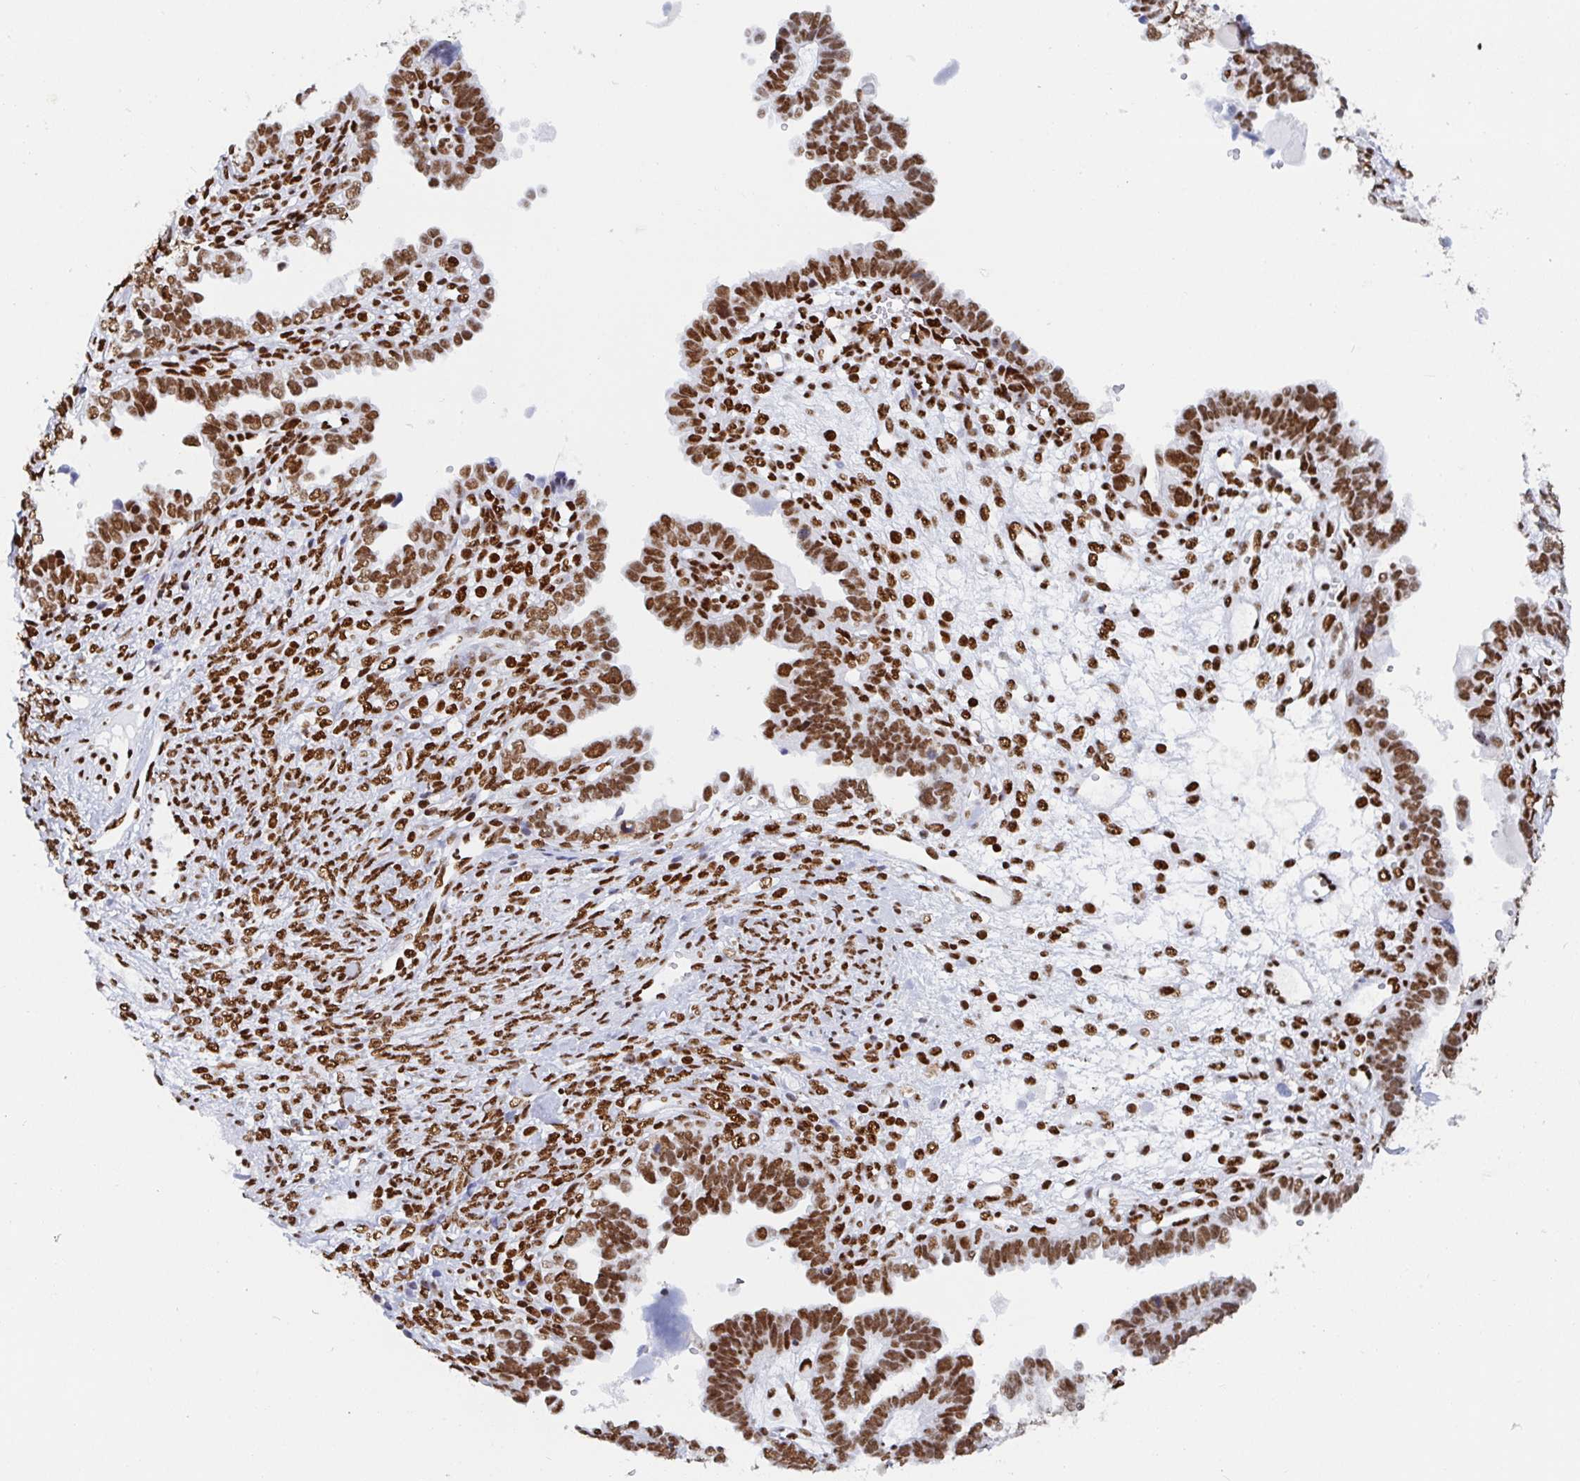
{"staining": {"intensity": "strong", "quantity": ">75%", "location": "nuclear"}, "tissue": "ovarian cancer", "cell_type": "Tumor cells", "image_type": "cancer", "snomed": [{"axis": "morphology", "description": "Cystadenocarcinoma, serous, NOS"}, {"axis": "topography", "description": "Ovary"}], "caption": "About >75% of tumor cells in human ovarian cancer demonstrate strong nuclear protein staining as visualized by brown immunohistochemical staining.", "gene": "EWSR1", "patient": {"sex": "female", "age": 51}}